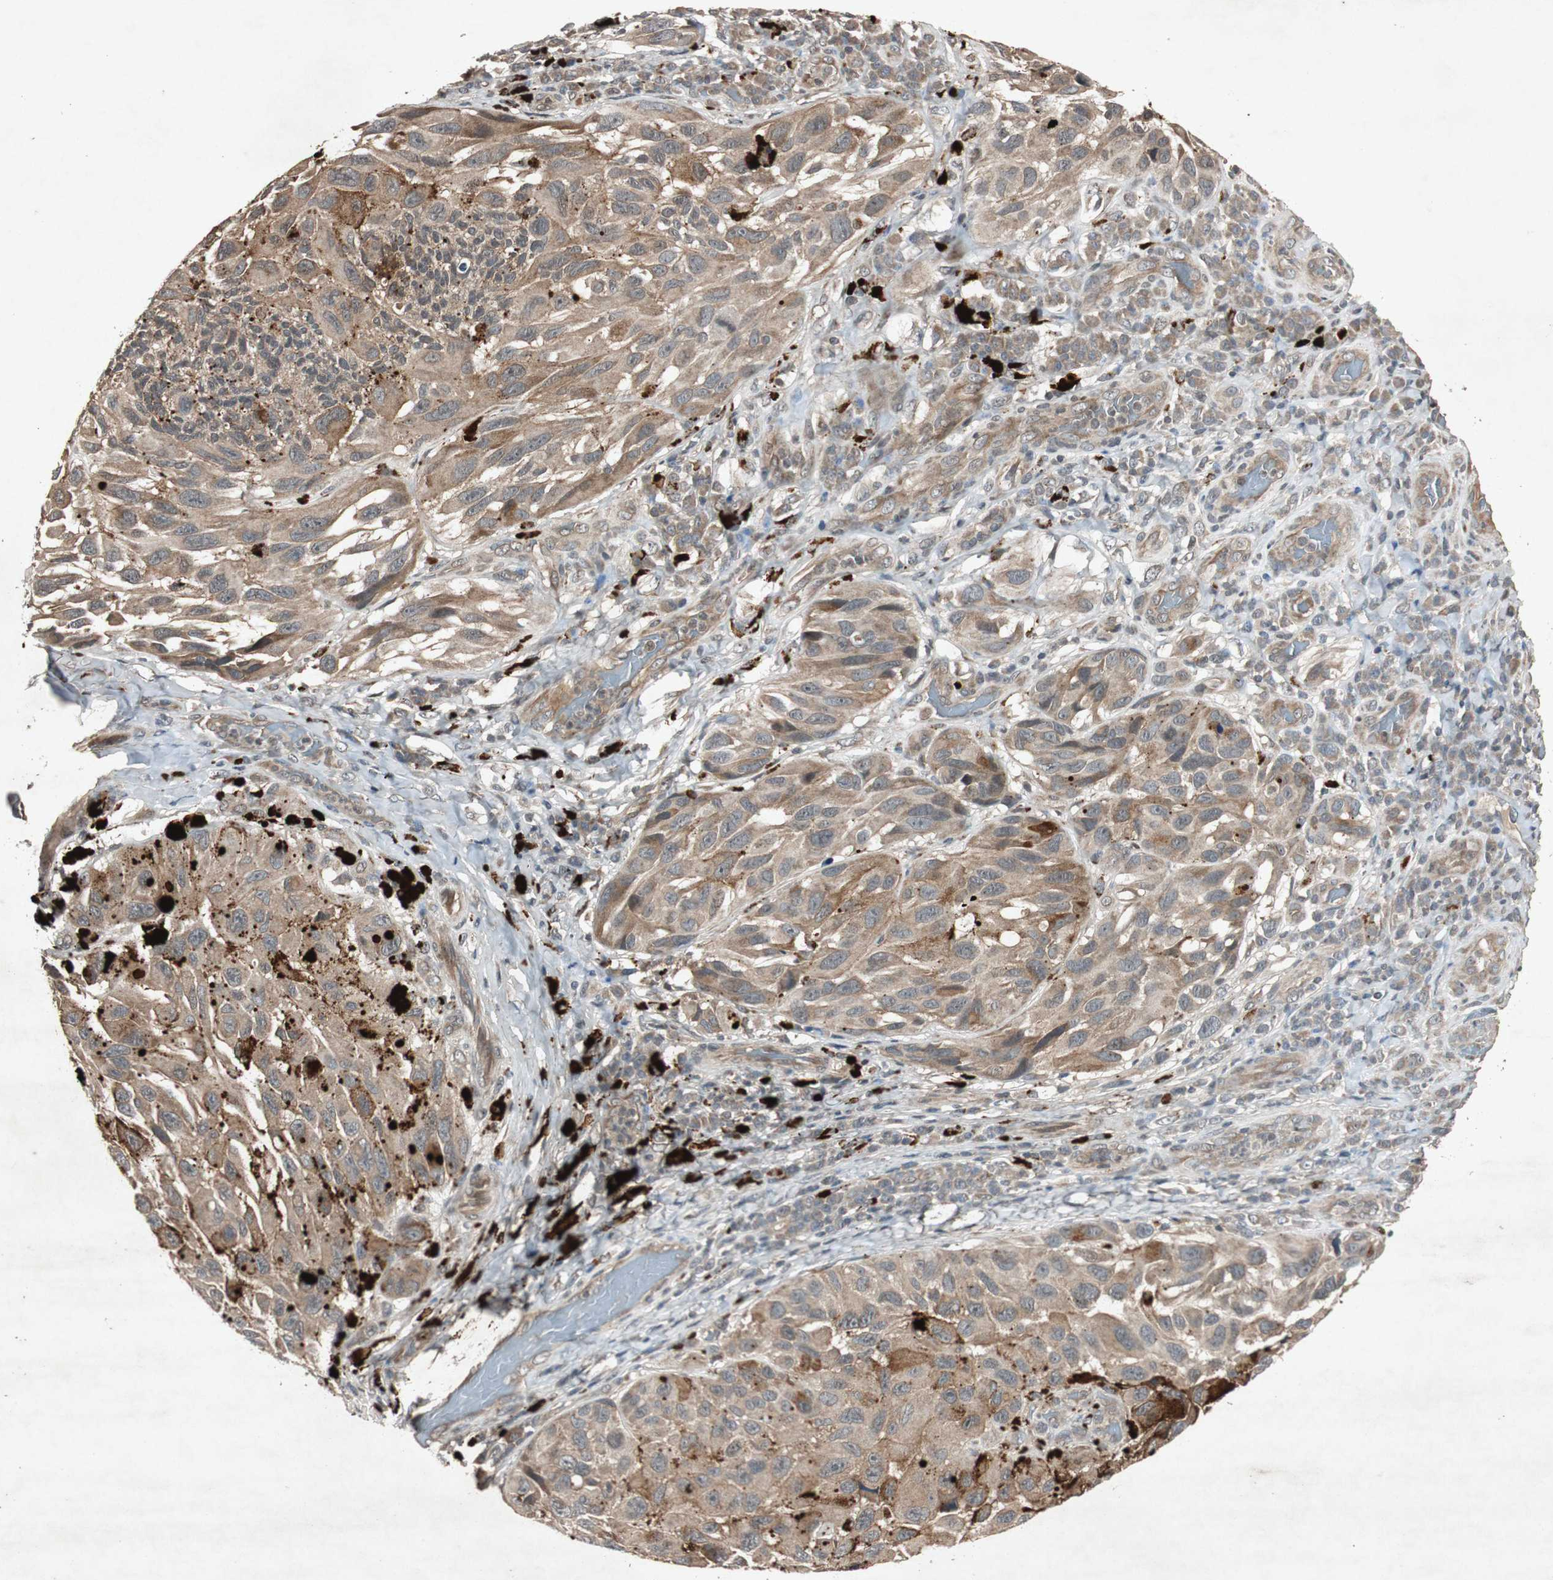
{"staining": {"intensity": "moderate", "quantity": ">75%", "location": "cytoplasmic/membranous"}, "tissue": "melanoma", "cell_type": "Tumor cells", "image_type": "cancer", "snomed": [{"axis": "morphology", "description": "Malignant melanoma, NOS"}, {"axis": "topography", "description": "Skin"}], "caption": "Malignant melanoma tissue shows moderate cytoplasmic/membranous expression in about >75% of tumor cells", "gene": "SLIT2", "patient": {"sex": "female", "age": 73}}